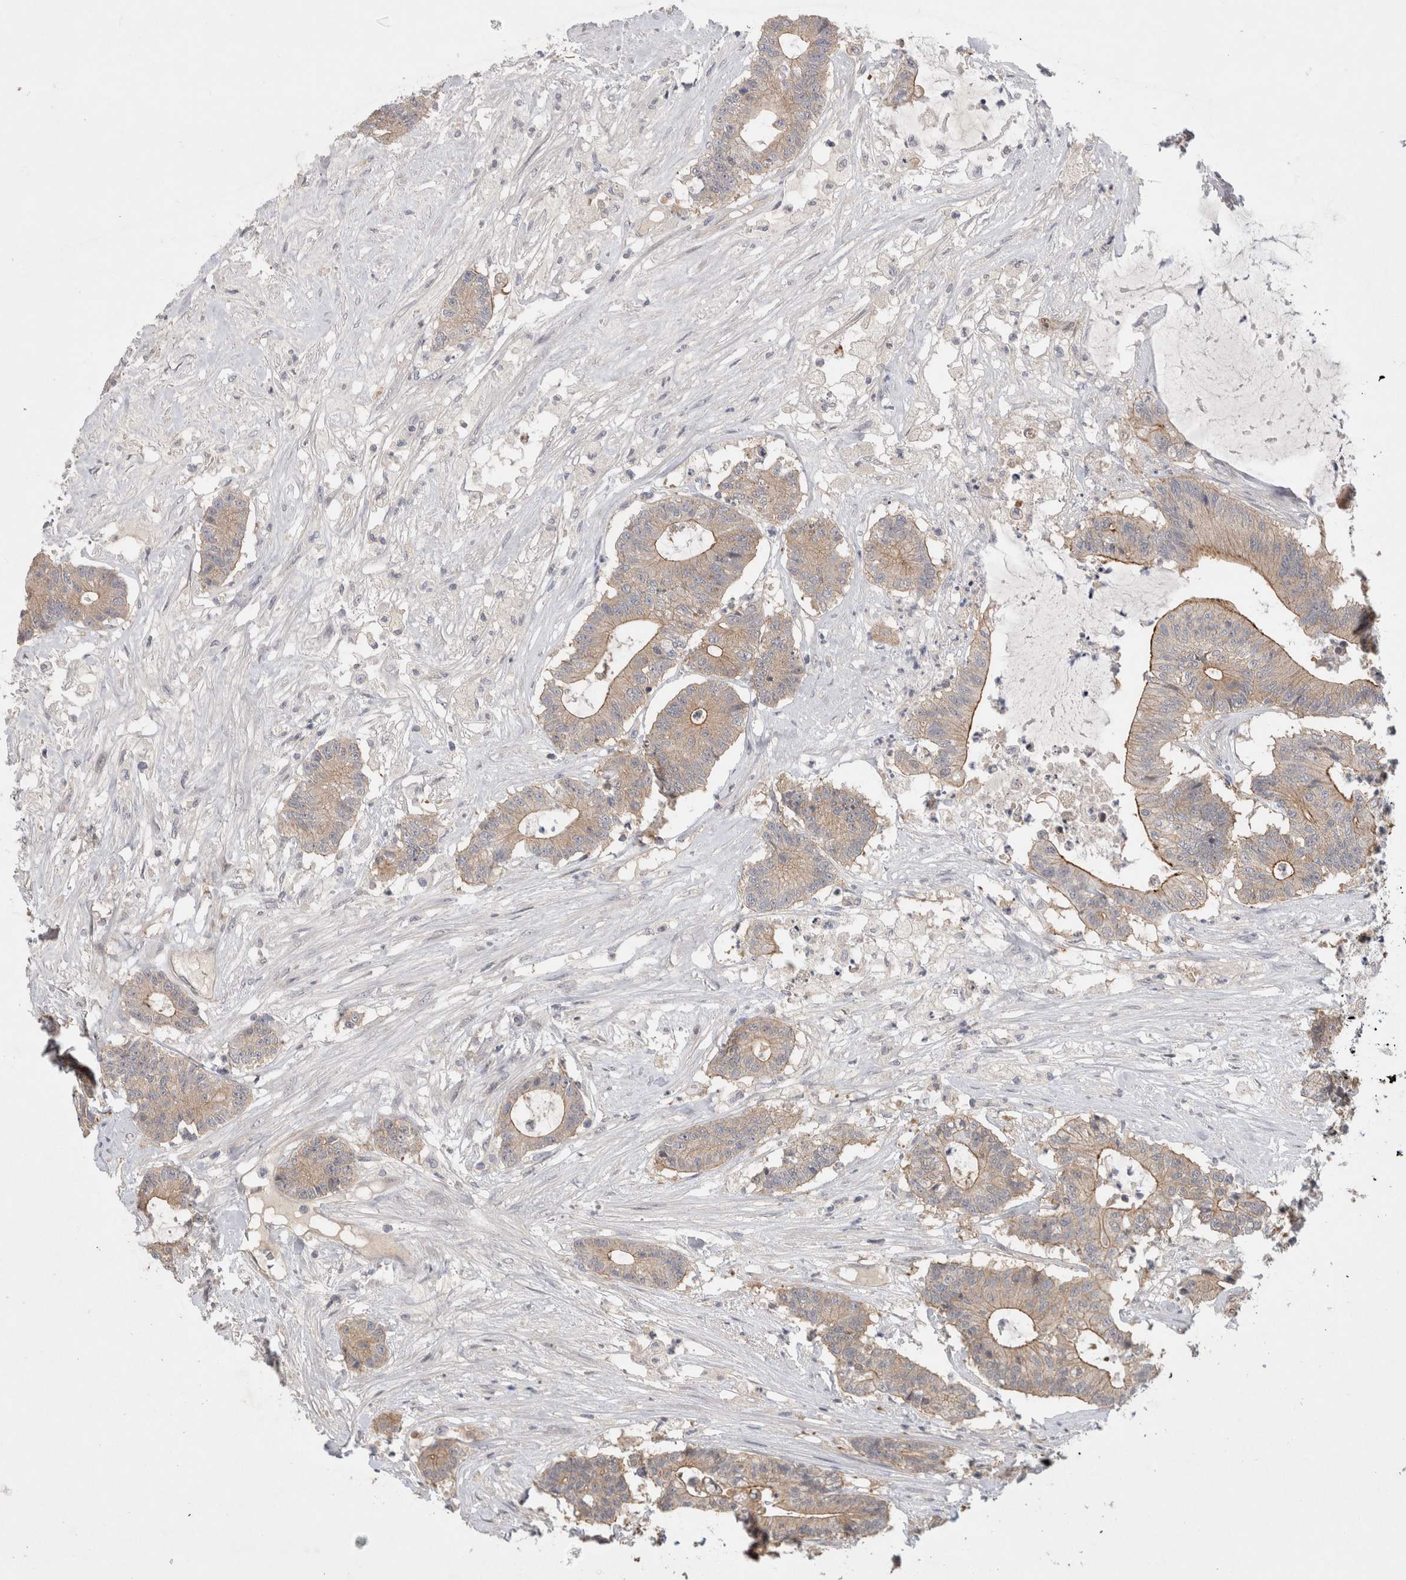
{"staining": {"intensity": "moderate", "quantity": "<25%", "location": "cytoplasmic/membranous"}, "tissue": "colorectal cancer", "cell_type": "Tumor cells", "image_type": "cancer", "snomed": [{"axis": "morphology", "description": "Adenocarcinoma, NOS"}, {"axis": "topography", "description": "Colon"}], "caption": "A low amount of moderate cytoplasmic/membranous staining is seen in about <25% of tumor cells in colorectal adenocarcinoma tissue.", "gene": "CERS3", "patient": {"sex": "female", "age": 84}}